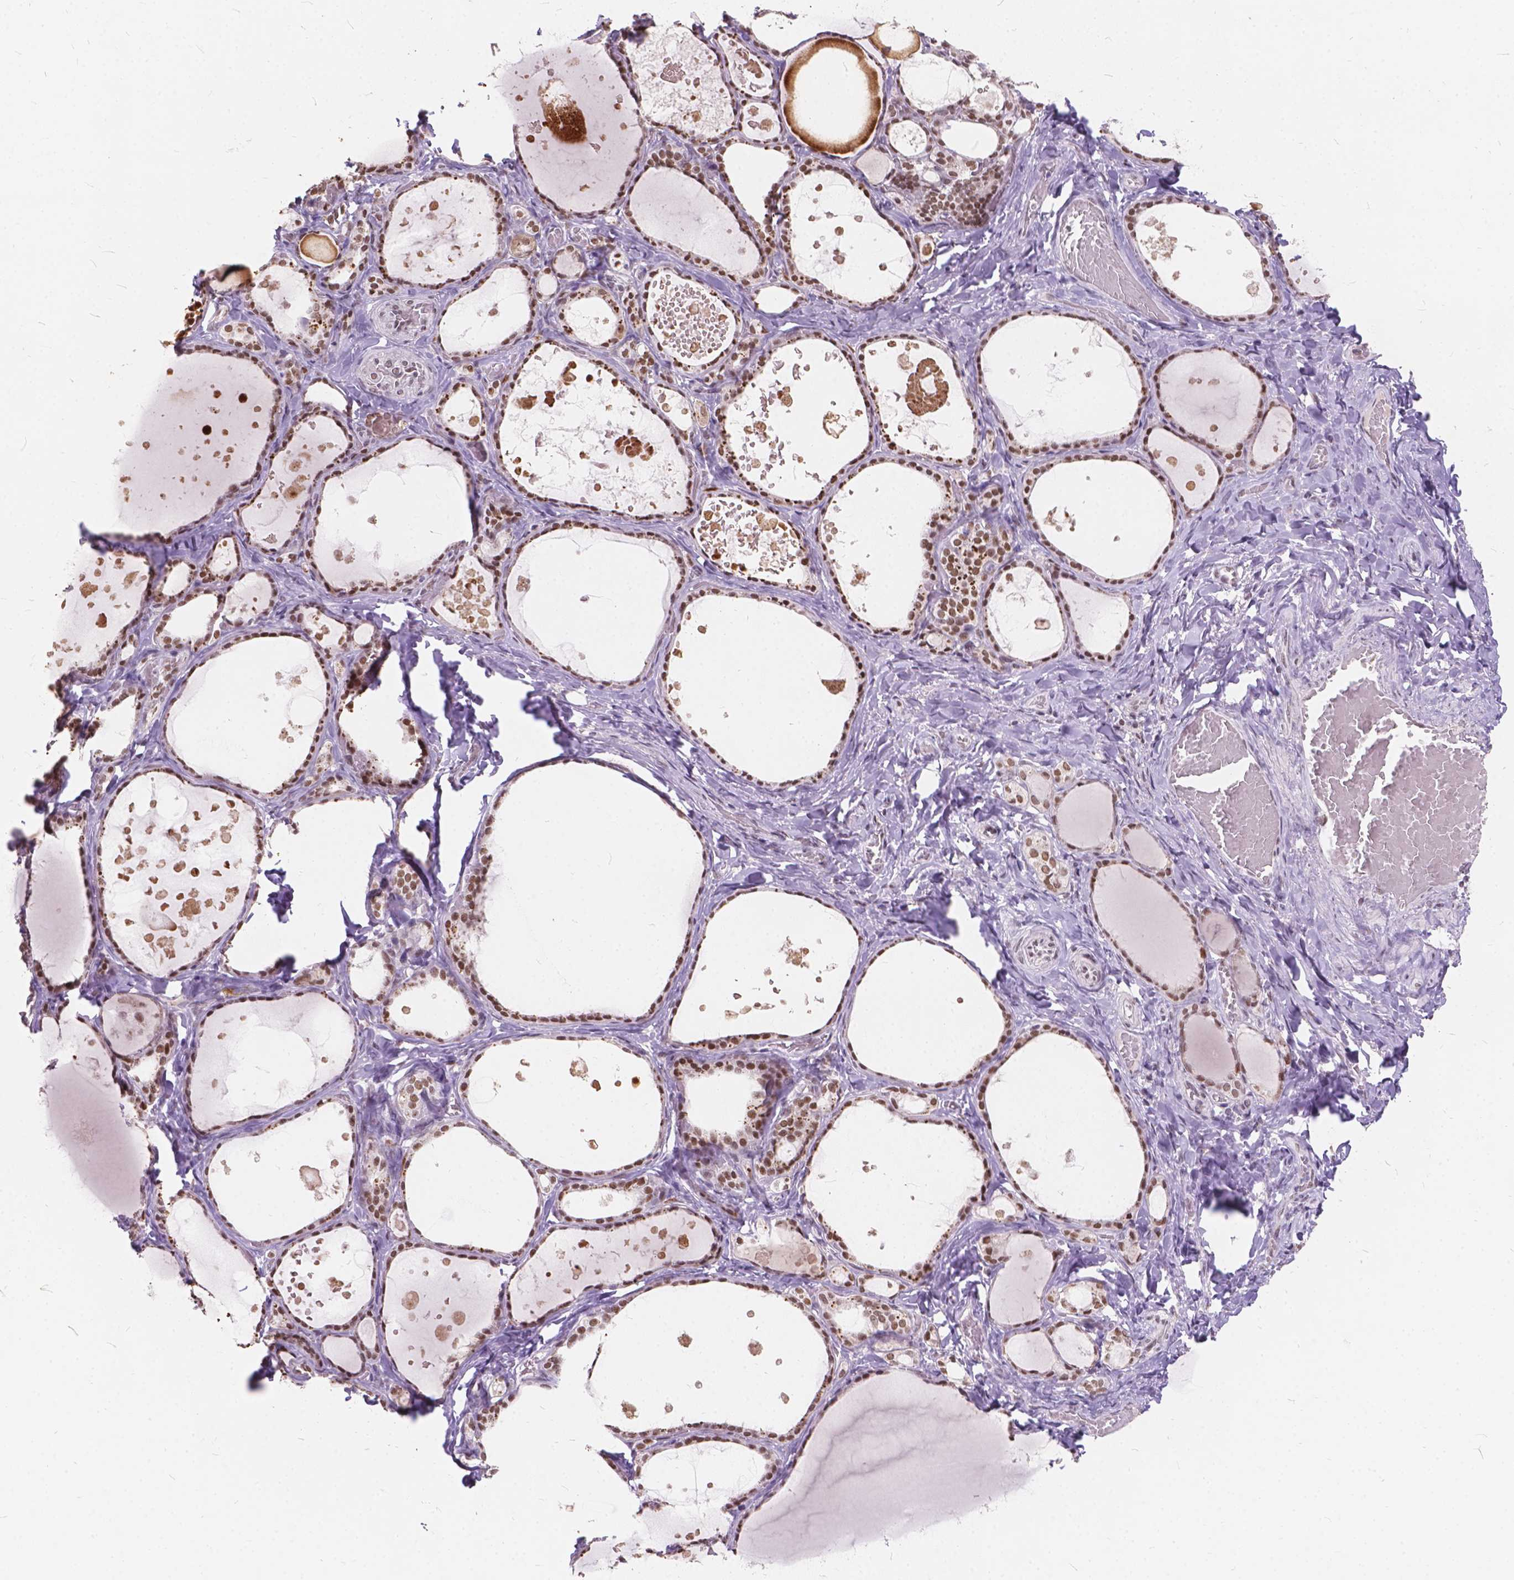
{"staining": {"intensity": "moderate", "quantity": ">75%", "location": "nuclear"}, "tissue": "thyroid gland", "cell_type": "Glandular cells", "image_type": "normal", "snomed": [{"axis": "morphology", "description": "Normal tissue, NOS"}, {"axis": "topography", "description": "Thyroid gland"}], "caption": "Moderate nuclear staining is seen in about >75% of glandular cells in normal thyroid gland.", "gene": "FAM53A", "patient": {"sex": "female", "age": 56}}